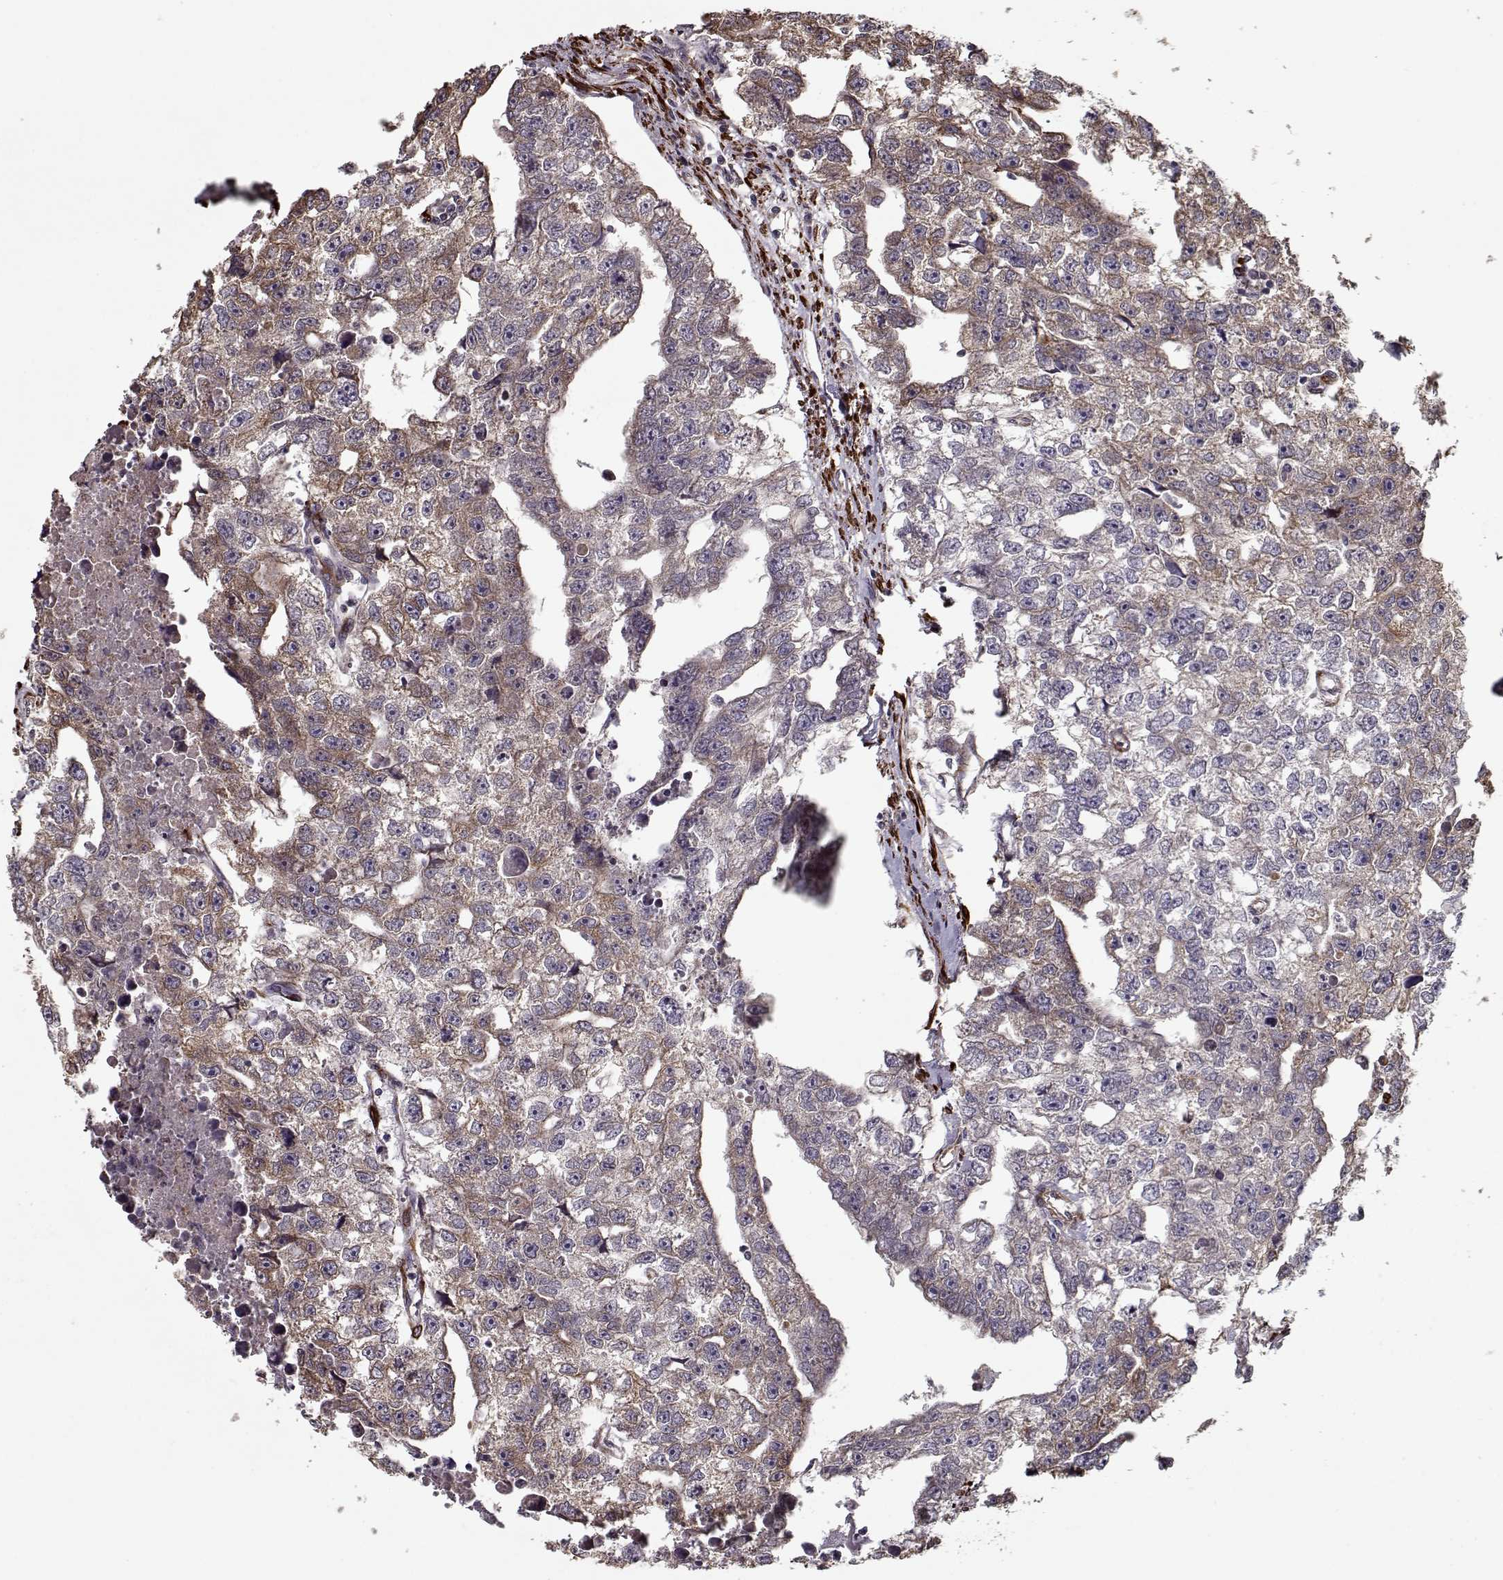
{"staining": {"intensity": "moderate", "quantity": "25%-75%", "location": "cytoplasmic/membranous"}, "tissue": "testis cancer", "cell_type": "Tumor cells", "image_type": "cancer", "snomed": [{"axis": "morphology", "description": "Carcinoma, Embryonal, NOS"}, {"axis": "morphology", "description": "Teratoma, malignant, NOS"}, {"axis": "topography", "description": "Testis"}], "caption": "Approximately 25%-75% of tumor cells in testis cancer (teratoma (malignant)) display moderate cytoplasmic/membranous protein staining as visualized by brown immunohistochemical staining.", "gene": "IMMP1L", "patient": {"sex": "male", "age": 44}}